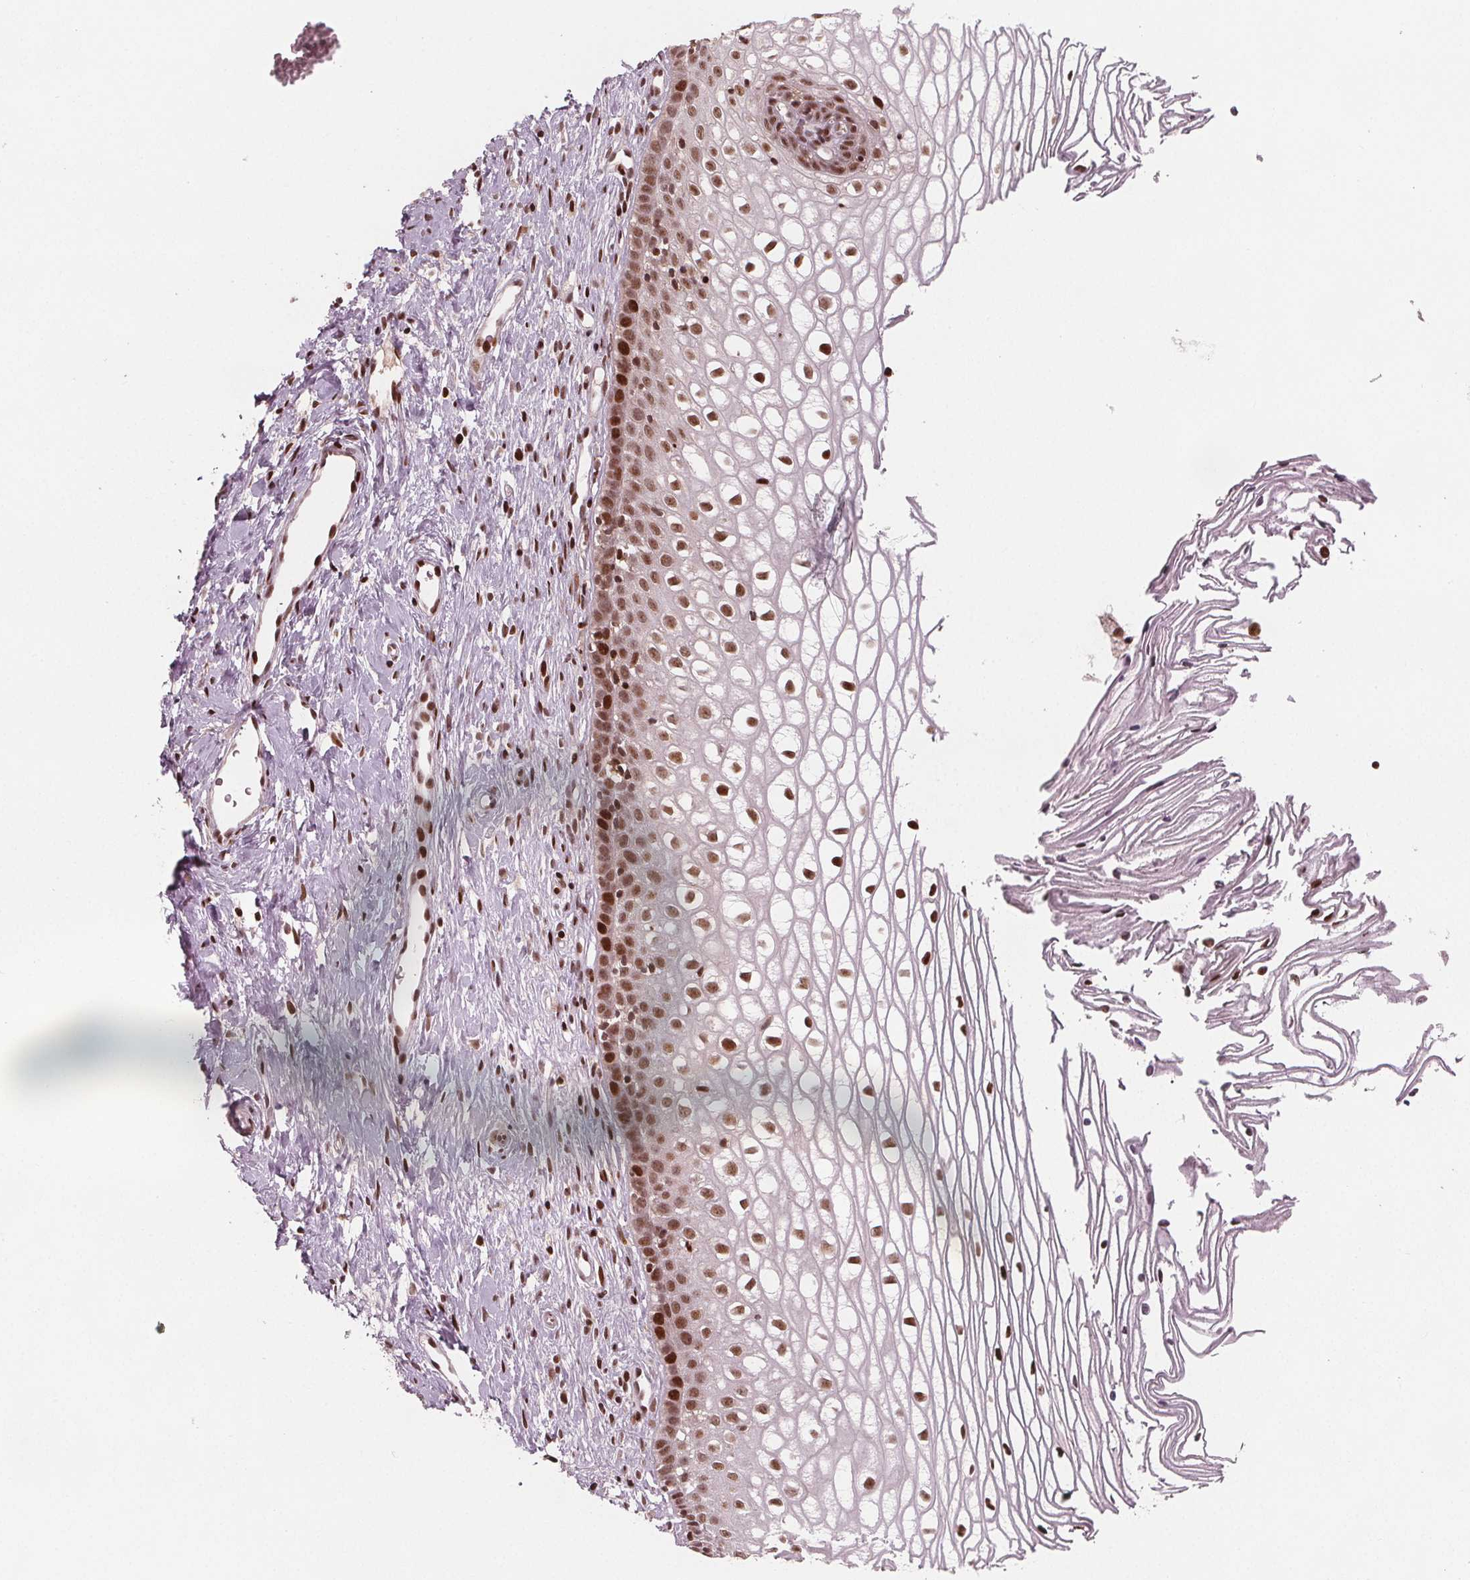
{"staining": {"intensity": "strong", "quantity": ">75%", "location": "nuclear"}, "tissue": "cervix", "cell_type": "Glandular cells", "image_type": "normal", "snomed": [{"axis": "morphology", "description": "Normal tissue, NOS"}, {"axis": "topography", "description": "Cervix"}], "caption": "Immunohistochemical staining of benign human cervix reveals high levels of strong nuclear expression in about >75% of glandular cells. The protein of interest is shown in brown color, while the nuclei are stained blue.", "gene": "SNRNP35", "patient": {"sex": "female", "age": 40}}